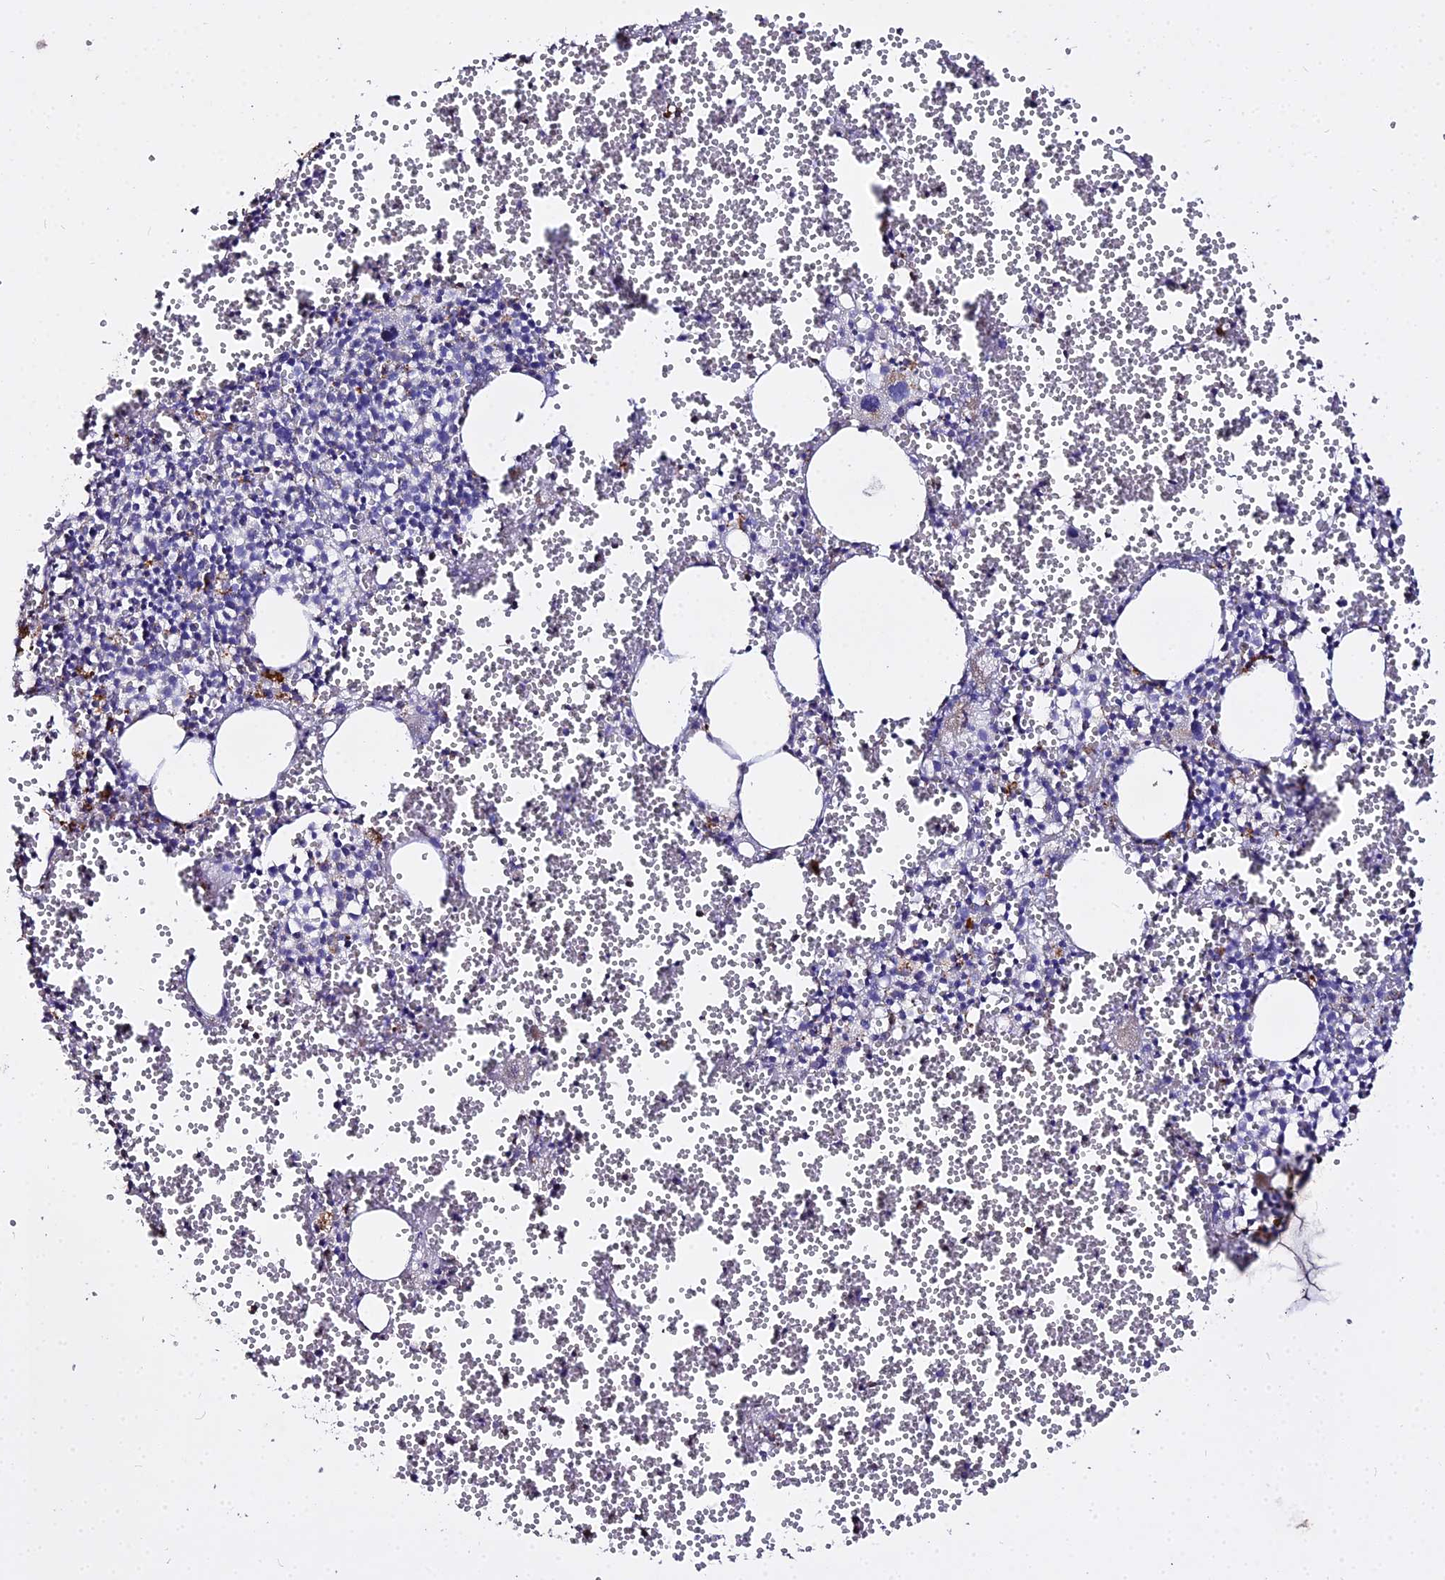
{"staining": {"intensity": "negative", "quantity": "none", "location": "none"}, "tissue": "bone marrow", "cell_type": "Hematopoietic cells", "image_type": "normal", "snomed": [{"axis": "morphology", "description": "Normal tissue, NOS"}, {"axis": "topography", "description": "Bone marrow"}], "caption": "This is a histopathology image of immunohistochemistry staining of benign bone marrow, which shows no positivity in hematopoietic cells.", "gene": "GLYAT", "patient": {"sex": "female", "age": 77}}